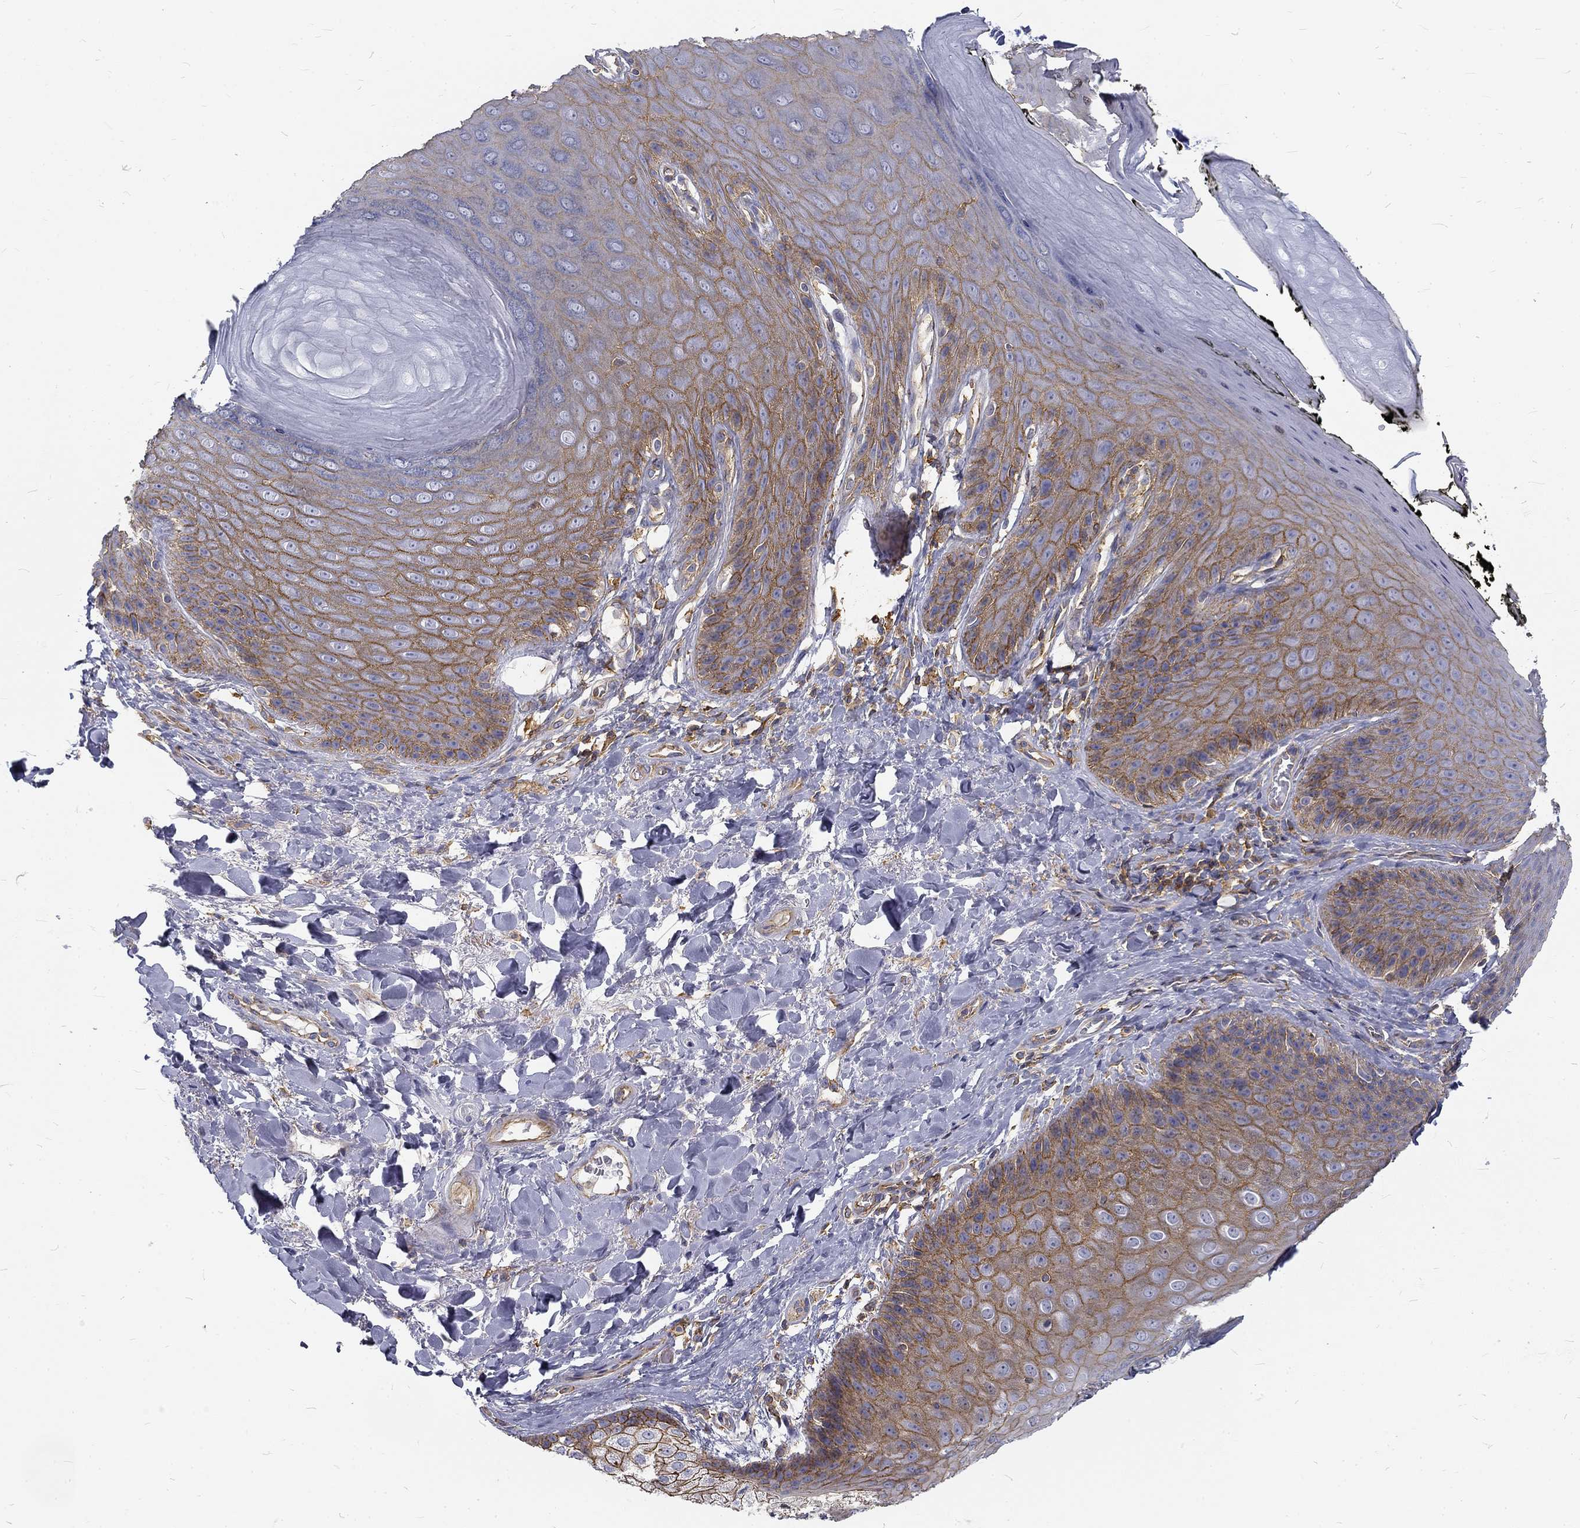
{"staining": {"intensity": "moderate", "quantity": ">75%", "location": "cytoplasmic/membranous"}, "tissue": "skin", "cell_type": "Epidermal cells", "image_type": "normal", "snomed": [{"axis": "morphology", "description": "Normal tissue, NOS"}, {"axis": "topography", "description": "Anal"}, {"axis": "topography", "description": "Peripheral nerve tissue"}], "caption": "Epidermal cells demonstrate medium levels of moderate cytoplasmic/membranous staining in approximately >75% of cells in benign human skin.", "gene": "MTMR11", "patient": {"sex": "male", "age": 53}}